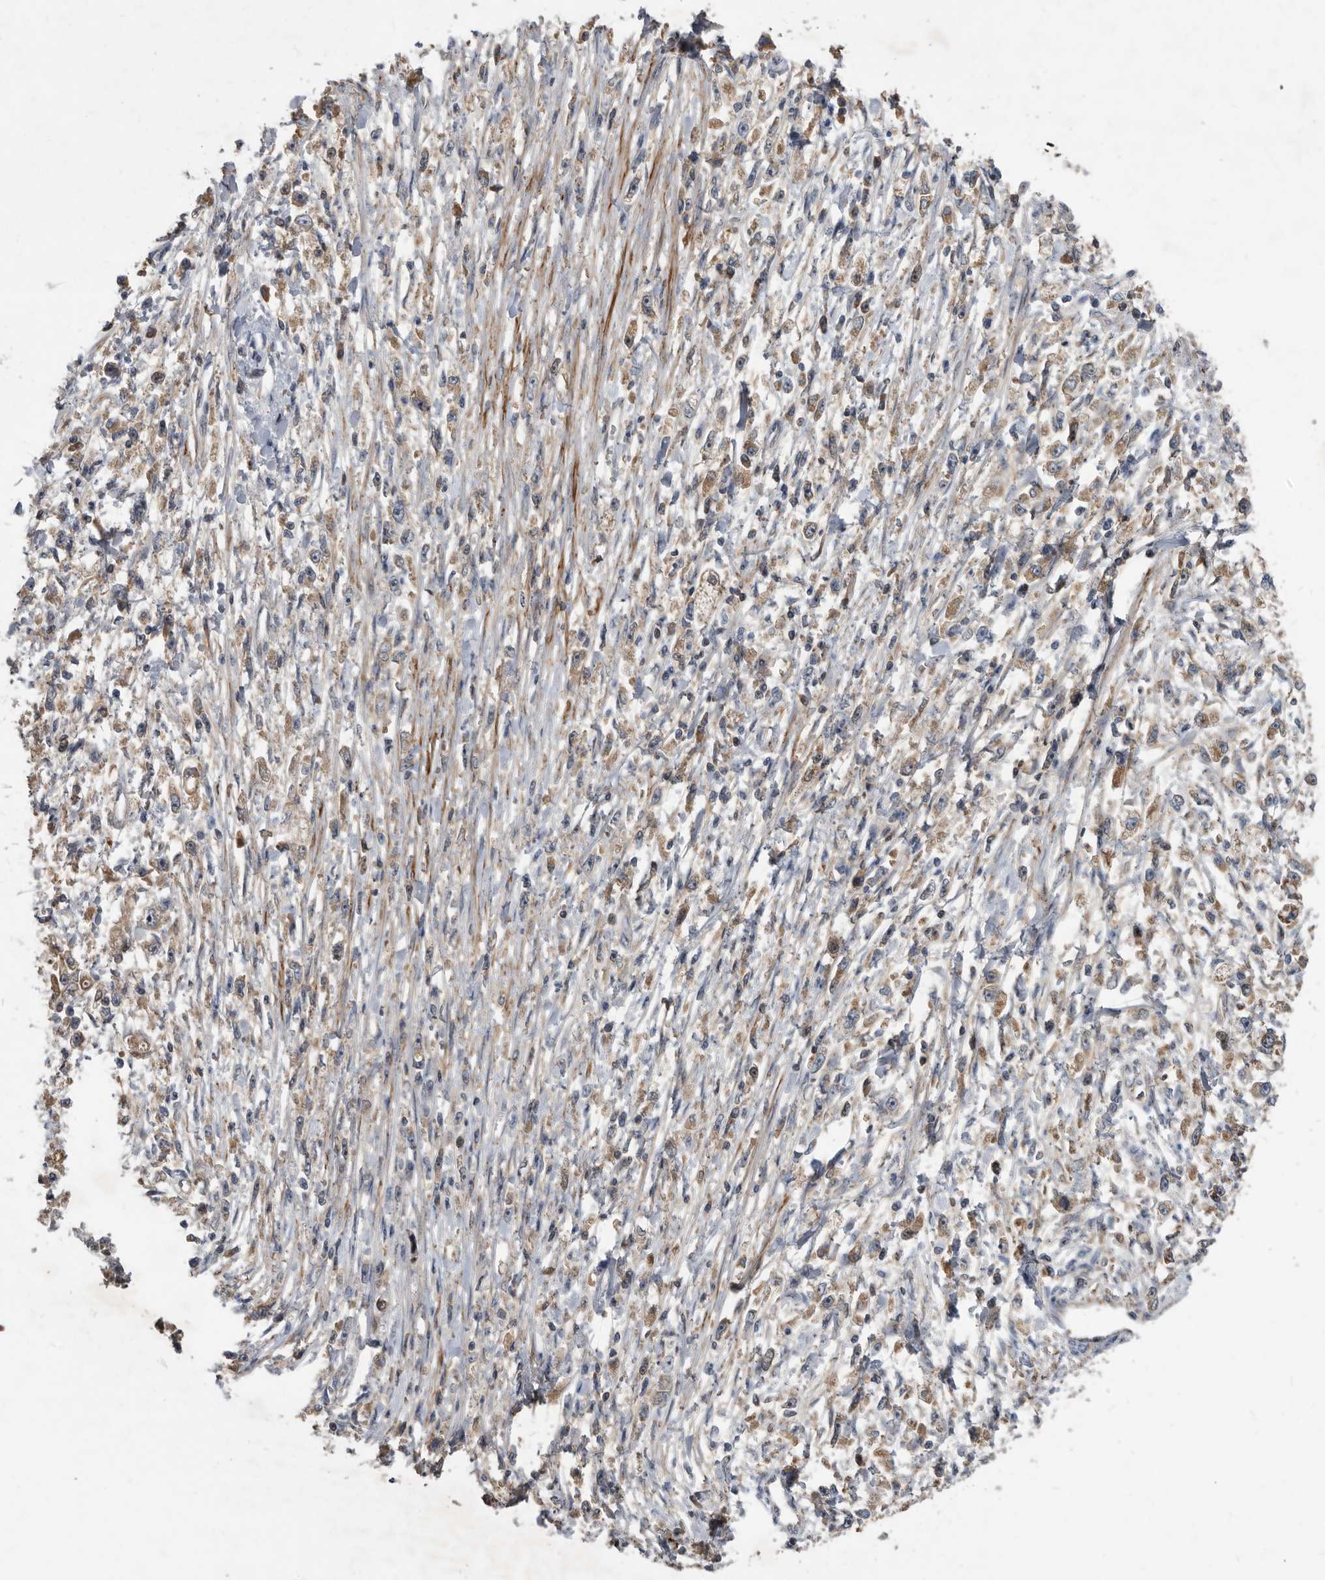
{"staining": {"intensity": "moderate", "quantity": "25%-75%", "location": "cytoplasmic/membranous"}, "tissue": "stomach cancer", "cell_type": "Tumor cells", "image_type": "cancer", "snomed": [{"axis": "morphology", "description": "Adenocarcinoma, NOS"}, {"axis": "topography", "description": "Stomach"}], "caption": "Moderate cytoplasmic/membranous protein positivity is appreciated in approximately 25%-75% of tumor cells in stomach cancer (adenocarcinoma).", "gene": "PI15", "patient": {"sex": "female", "age": 59}}